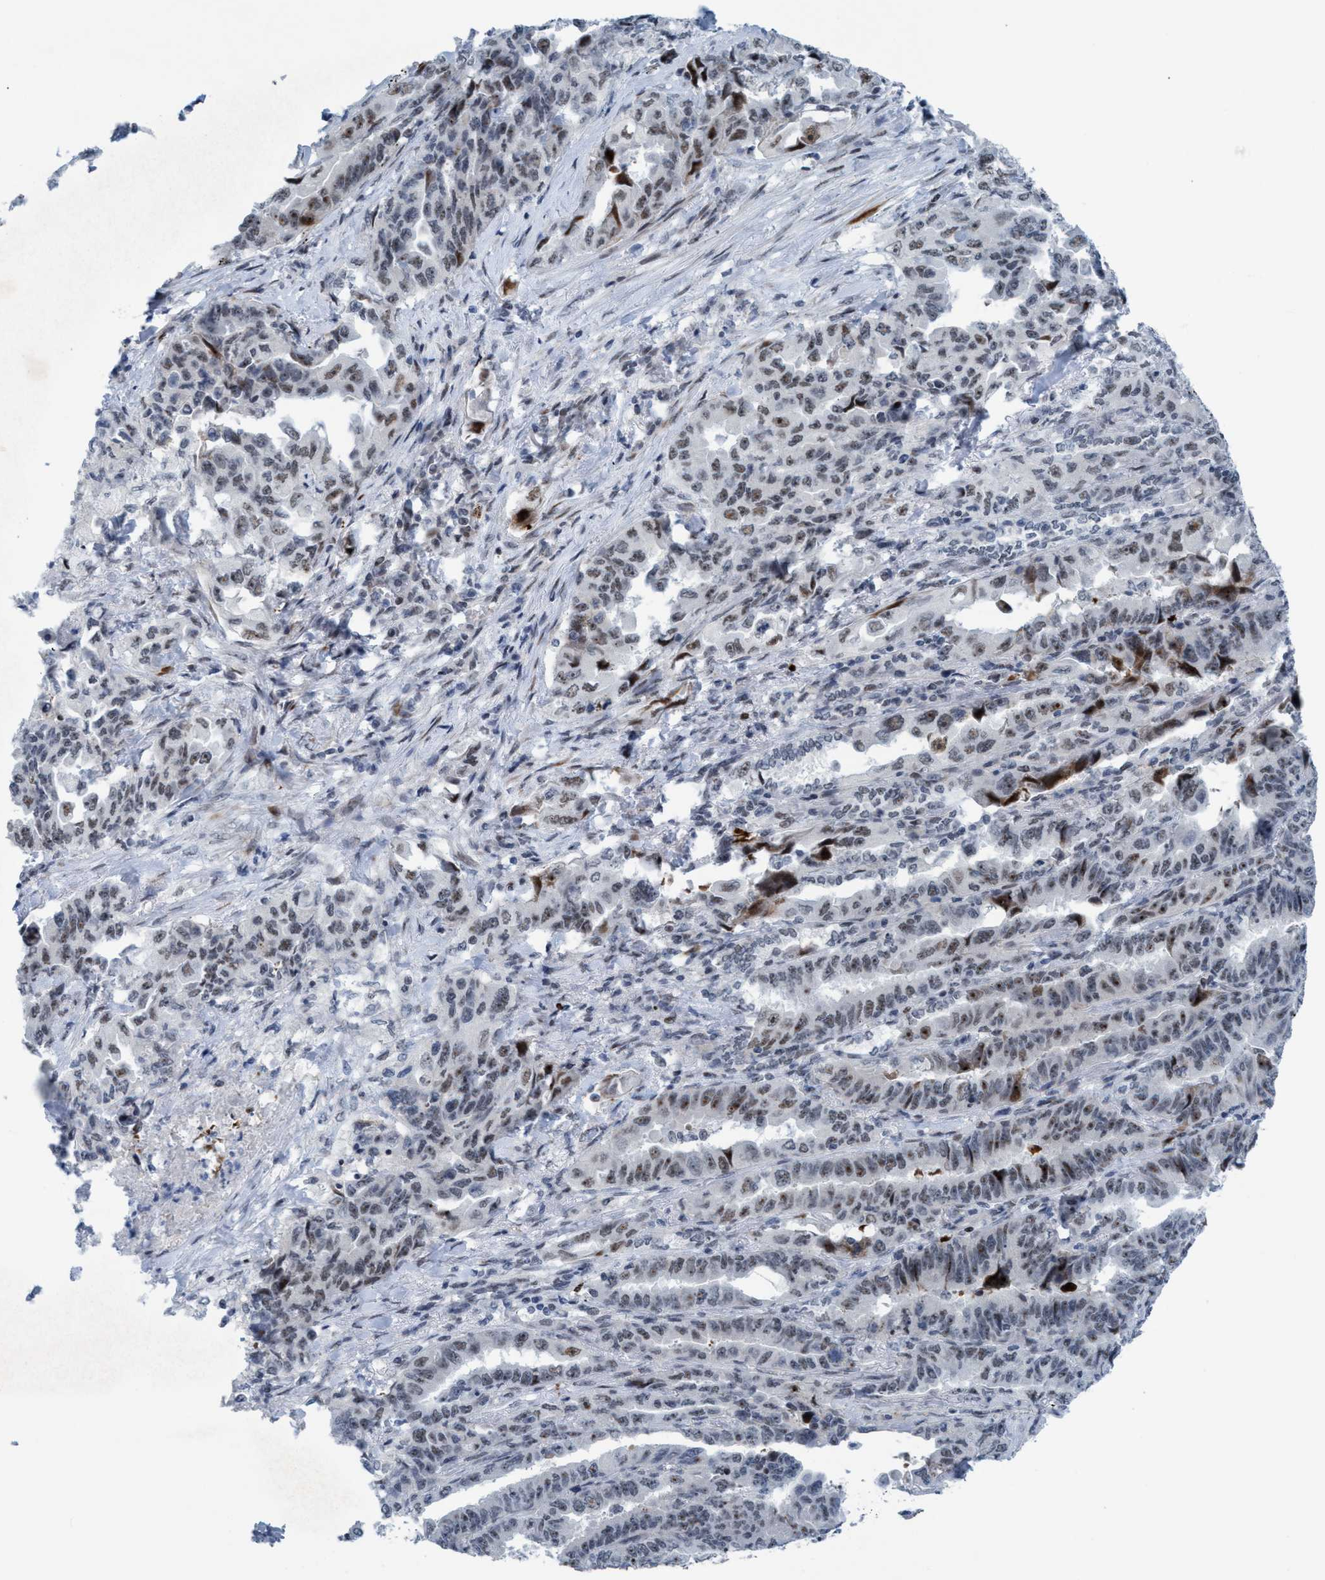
{"staining": {"intensity": "moderate", "quantity": "25%-75%", "location": "nuclear"}, "tissue": "lung cancer", "cell_type": "Tumor cells", "image_type": "cancer", "snomed": [{"axis": "morphology", "description": "Adenocarcinoma, NOS"}, {"axis": "topography", "description": "Lung"}], "caption": "Immunohistochemistry of human adenocarcinoma (lung) demonstrates medium levels of moderate nuclear staining in approximately 25%-75% of tumor cells. The staining is performed using DAB brown chromogen to label protein expression. The nuclei are counter-stained blue using hematoxylin.", "gene": "CWC27", "patient": {"sex": "female", "age": 51}}